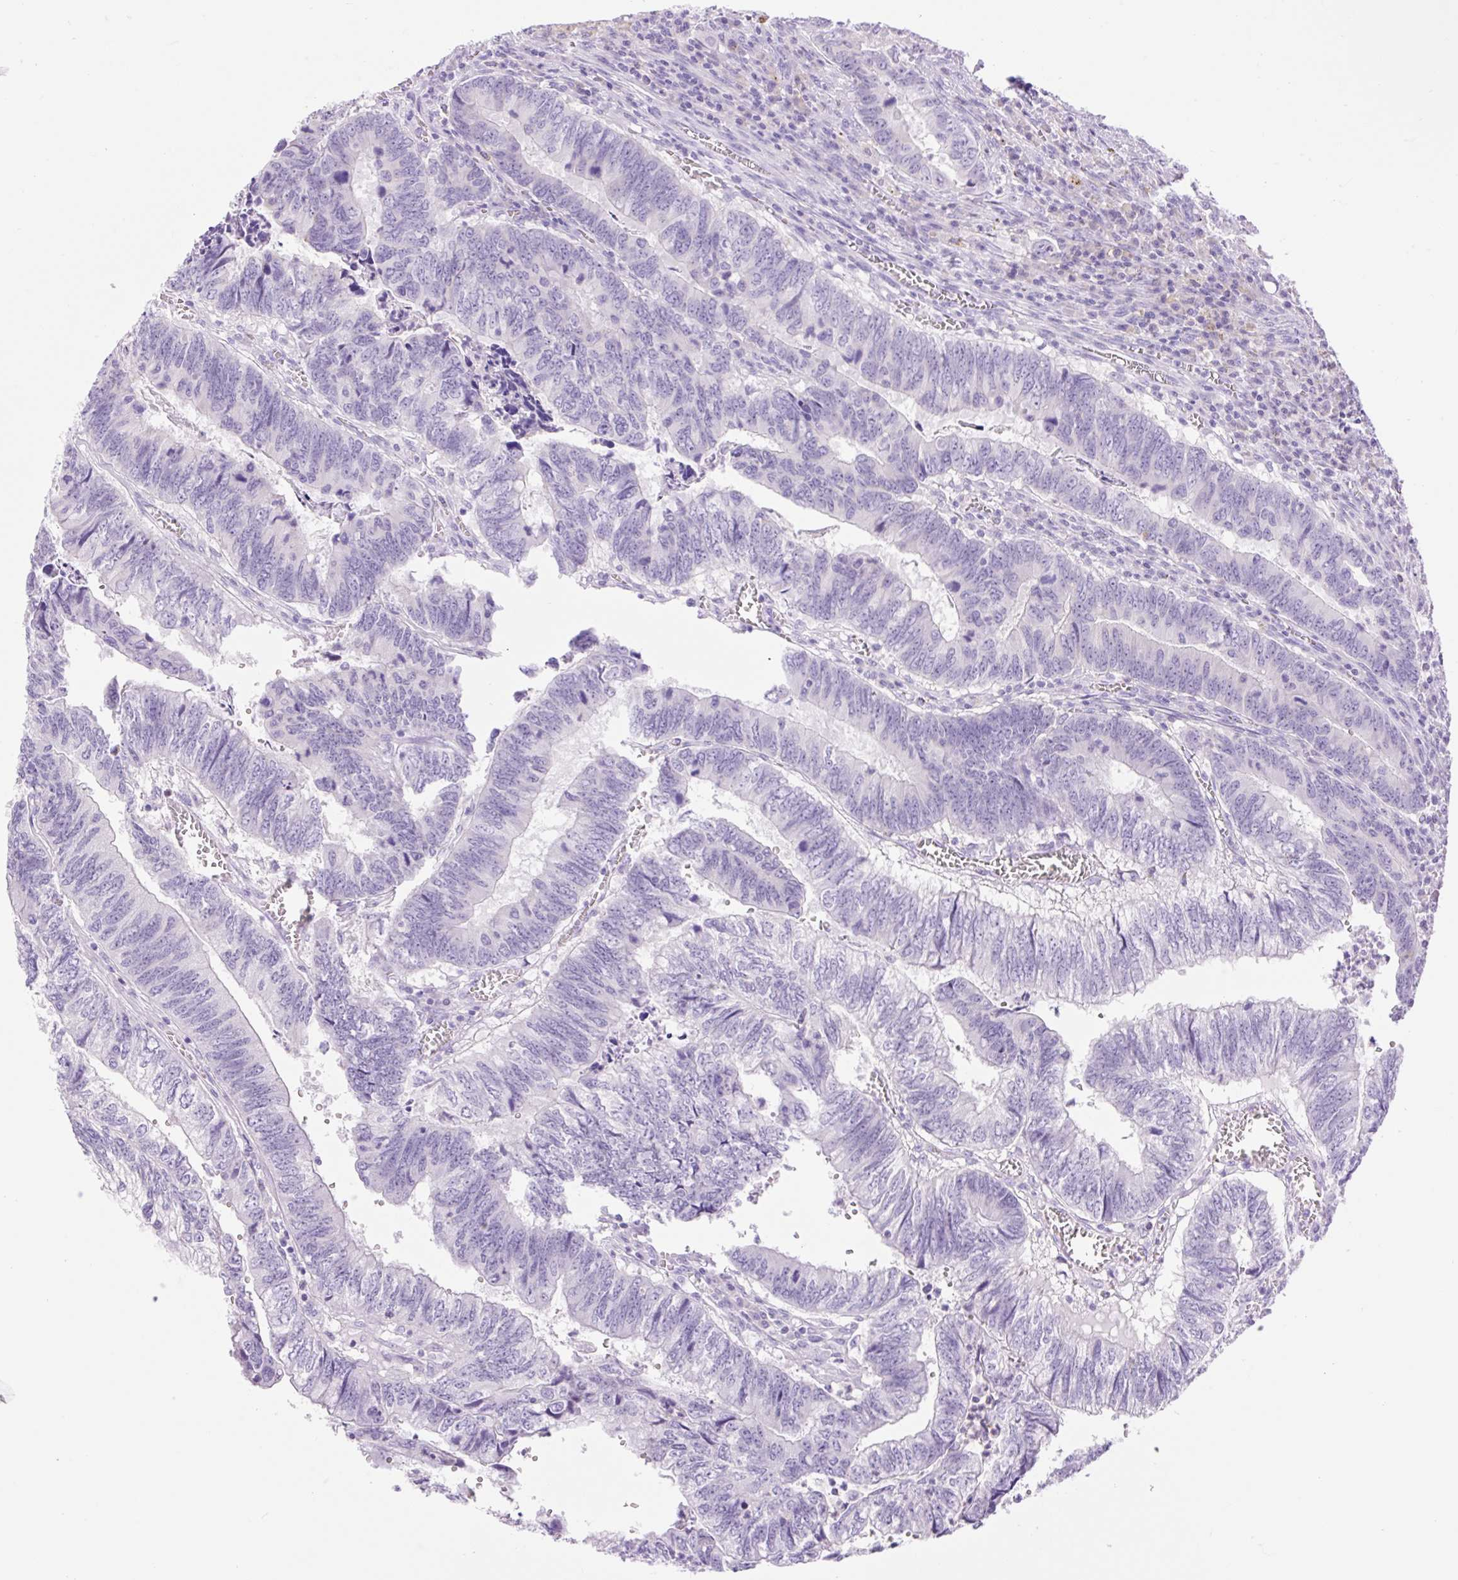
{"staining": {"intensity": "negative", "quantity": "none", "location": "none"}, "tissue": "colorectal cancer", "cell_type": "Tumor cells", "image_type": "cancer", "snomed": [{"axis": "morphology", "description": "Adenocarcinoma, NOS"}, {"axis": "topography", "description": "Colon"}], "caption": "A histopathology image of colorectal adenocarcinoma stained for a protein shows no brown staining in tumor cells. (DAB immunohistochemistry visualized using brightfield microscopy, high magnification).", "gene": "SLC25A40", "patient": {"sex": "male", "age": 86}}